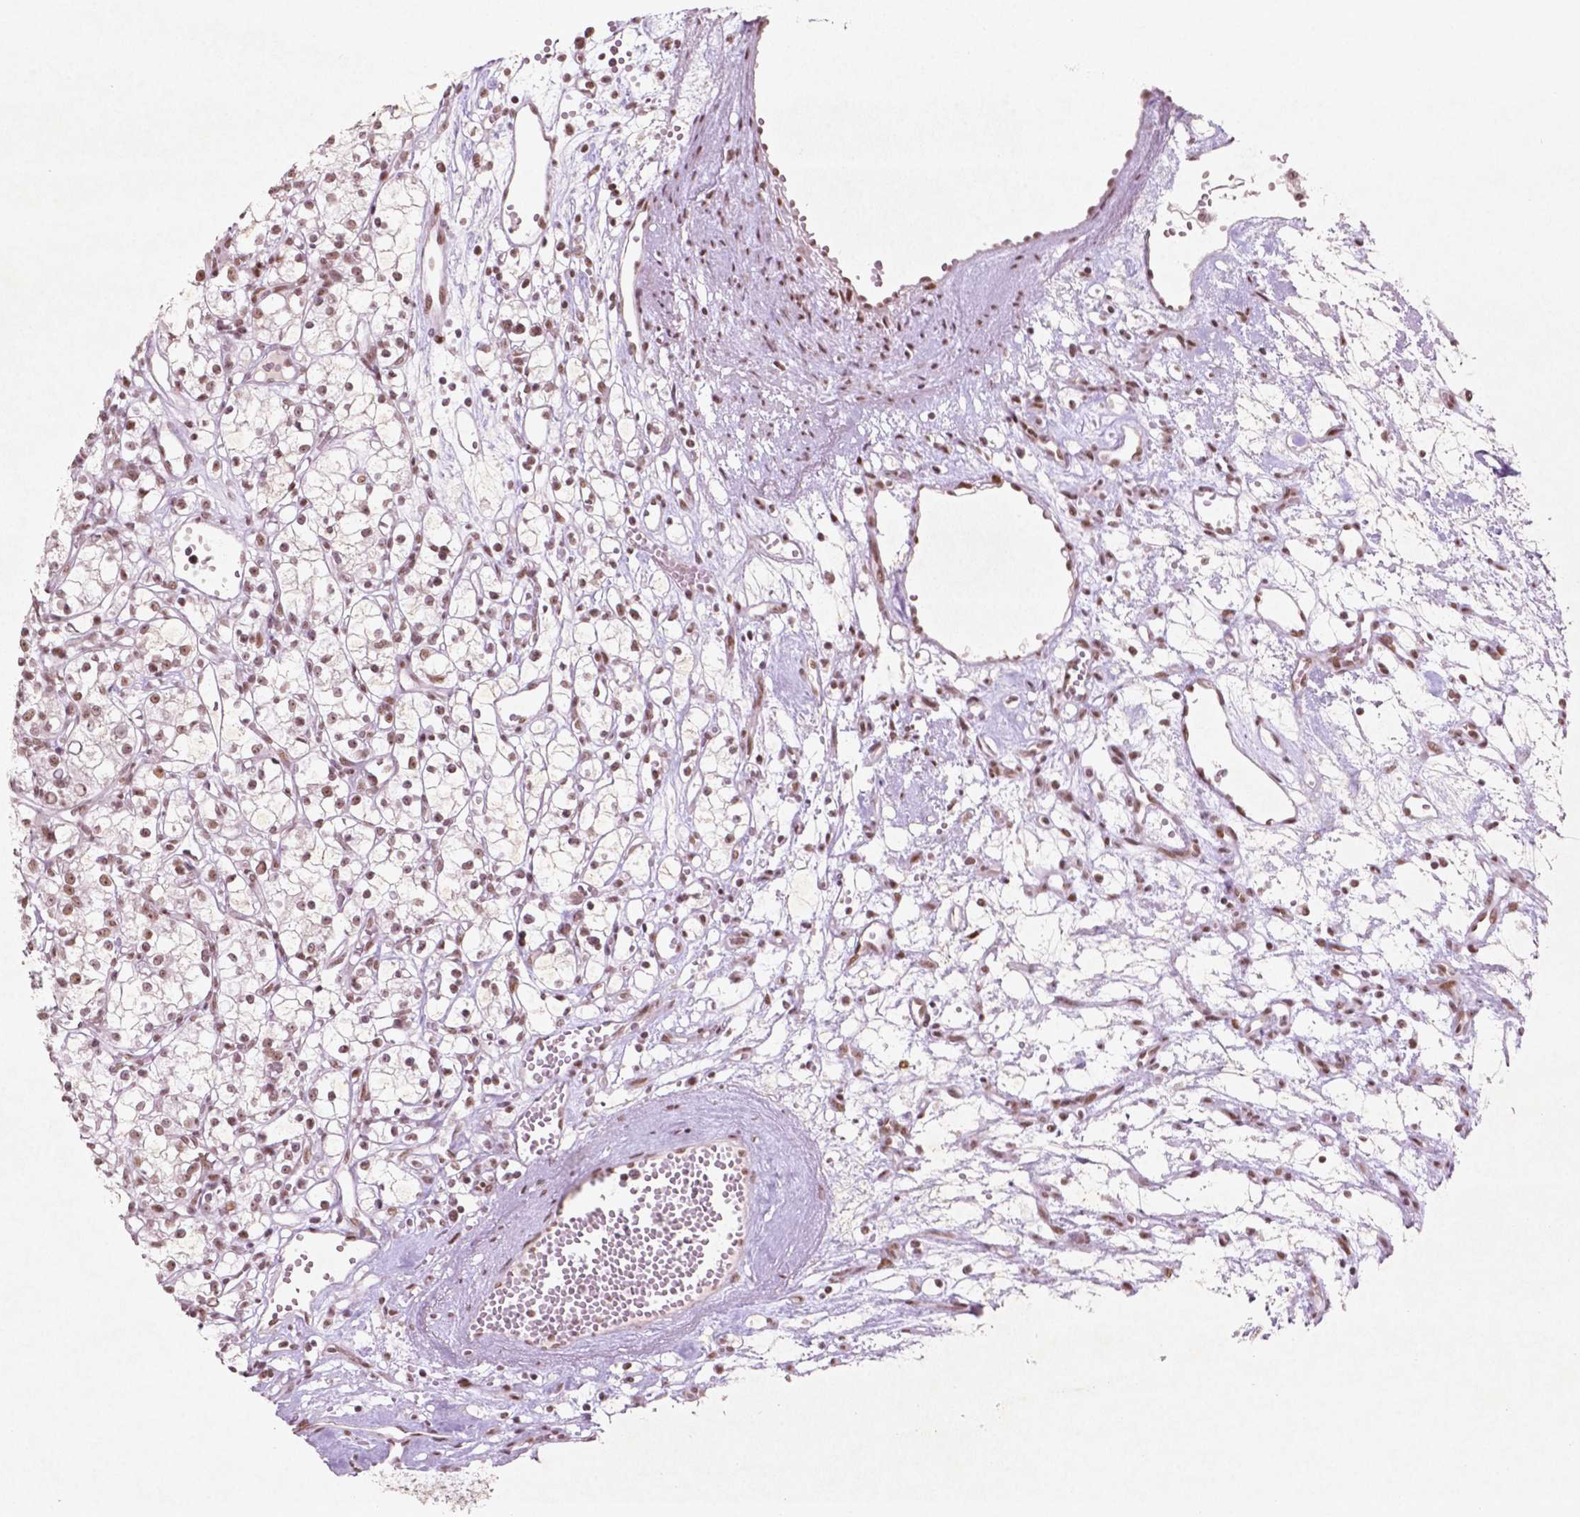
{"staining": {"intensity": "moderate", "quantity": ">75%", "location": "nuclear"}, "tissue": "renal cancer", "cell_type": "Tumor cells", "image_type": "cancer", "snomed": [{"axis": "morphology", "description": "Adenocarcinoma, NOS"}, {"axis": "topography", "description": "Kidney"}], "caption": "The immunohistochemical stain shows moderate nuclear staining in tumor cells of adenocarcinoma (renal) tissue.", "gene": "HMG20B", "patient": {"sex": "female", "age": 59}}